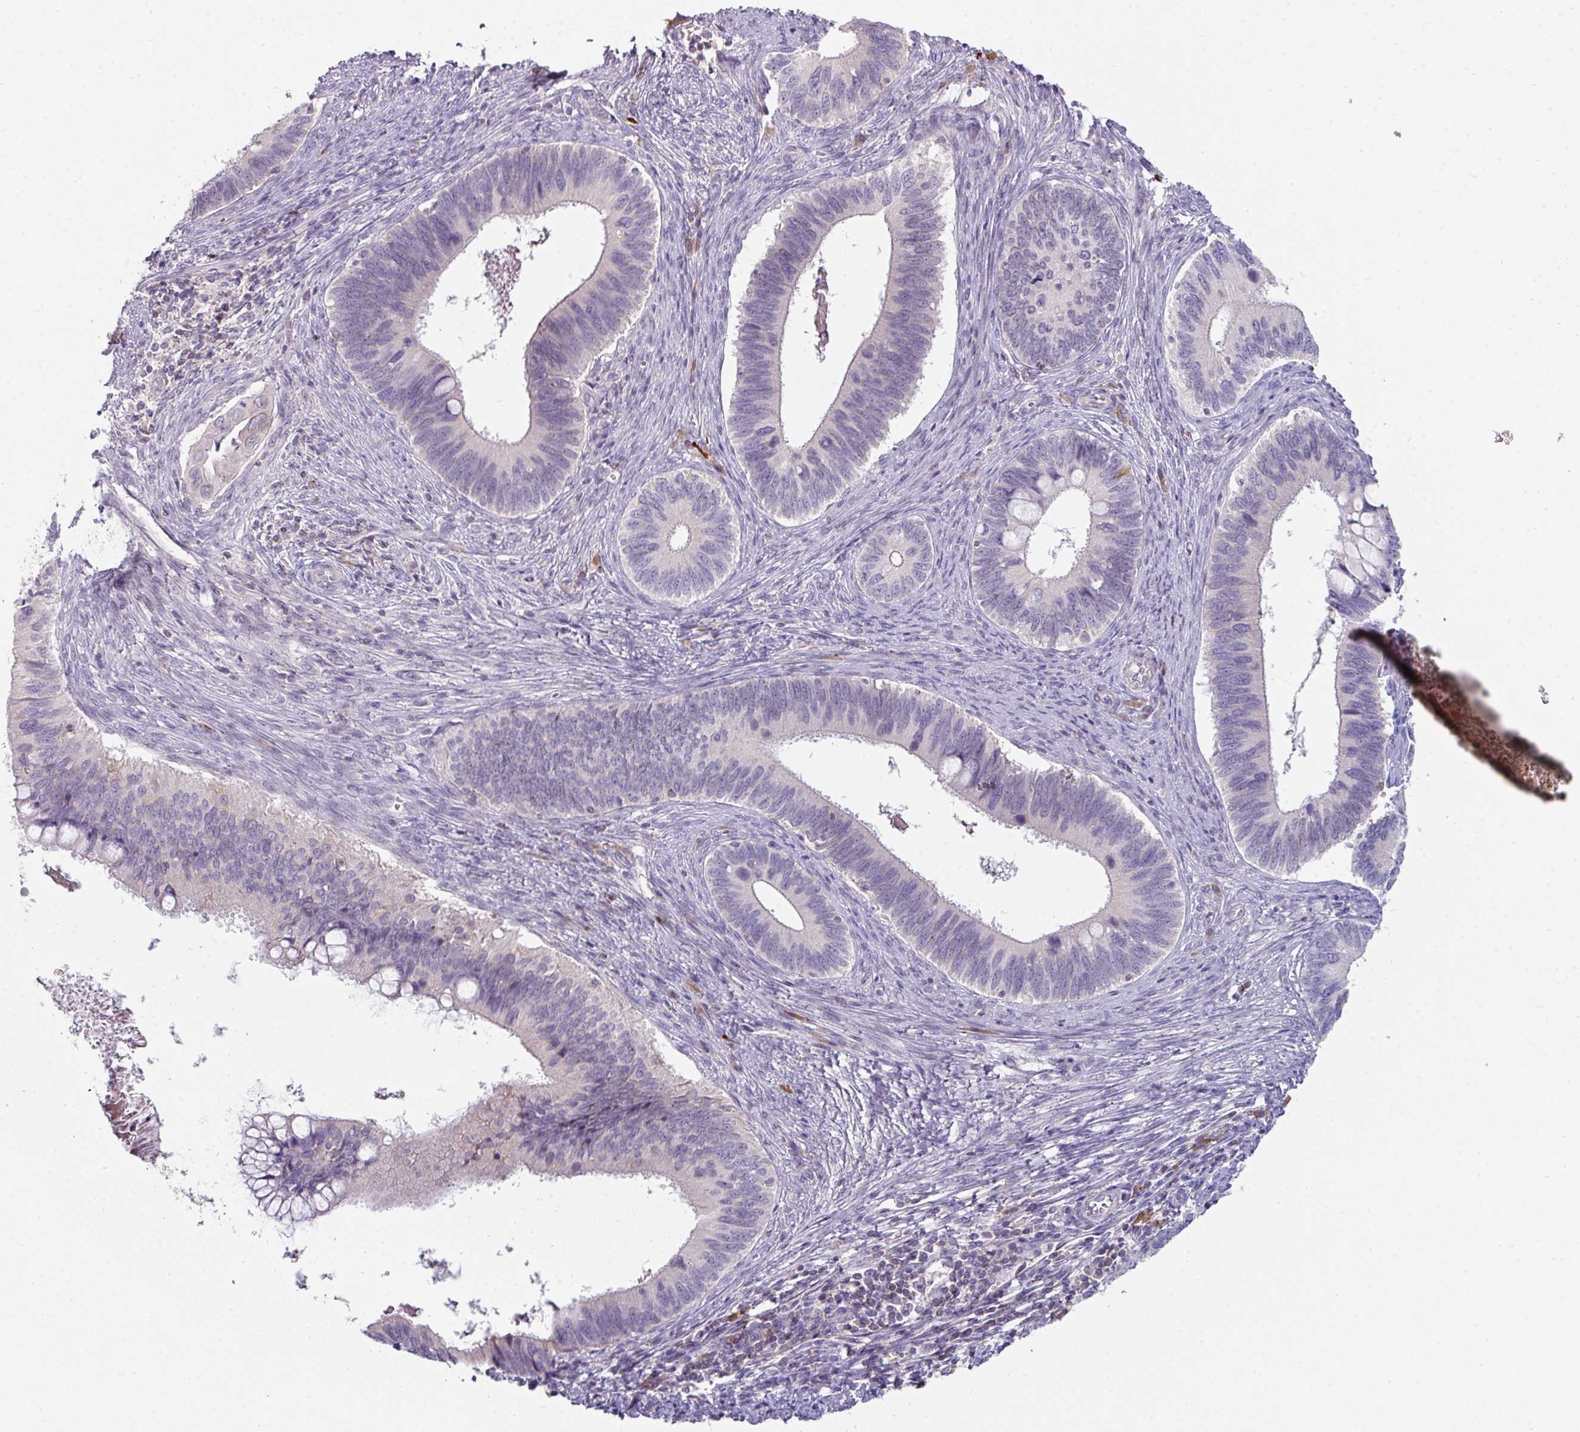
{"staining": {"intensity": "negative", "quantity": "none", "location": "none"}, "tissue": "cervical cancer", "cell_type": "Tumor cells", "image_type": "cancer", "snomed": [{"axis": "morphology", "description": "Adenocarcinoma, NOS"}, {"axis": "topography", "description": "Cervix"}], "caption": "Cervical cancer was stained to show a protein in brown. There is no significant staining in tumor cells. (DAB immunohistochemistry (IHC), high magnification).", "gene": "SLAMF6", "patient": {"sex": "female", "age": 42}}